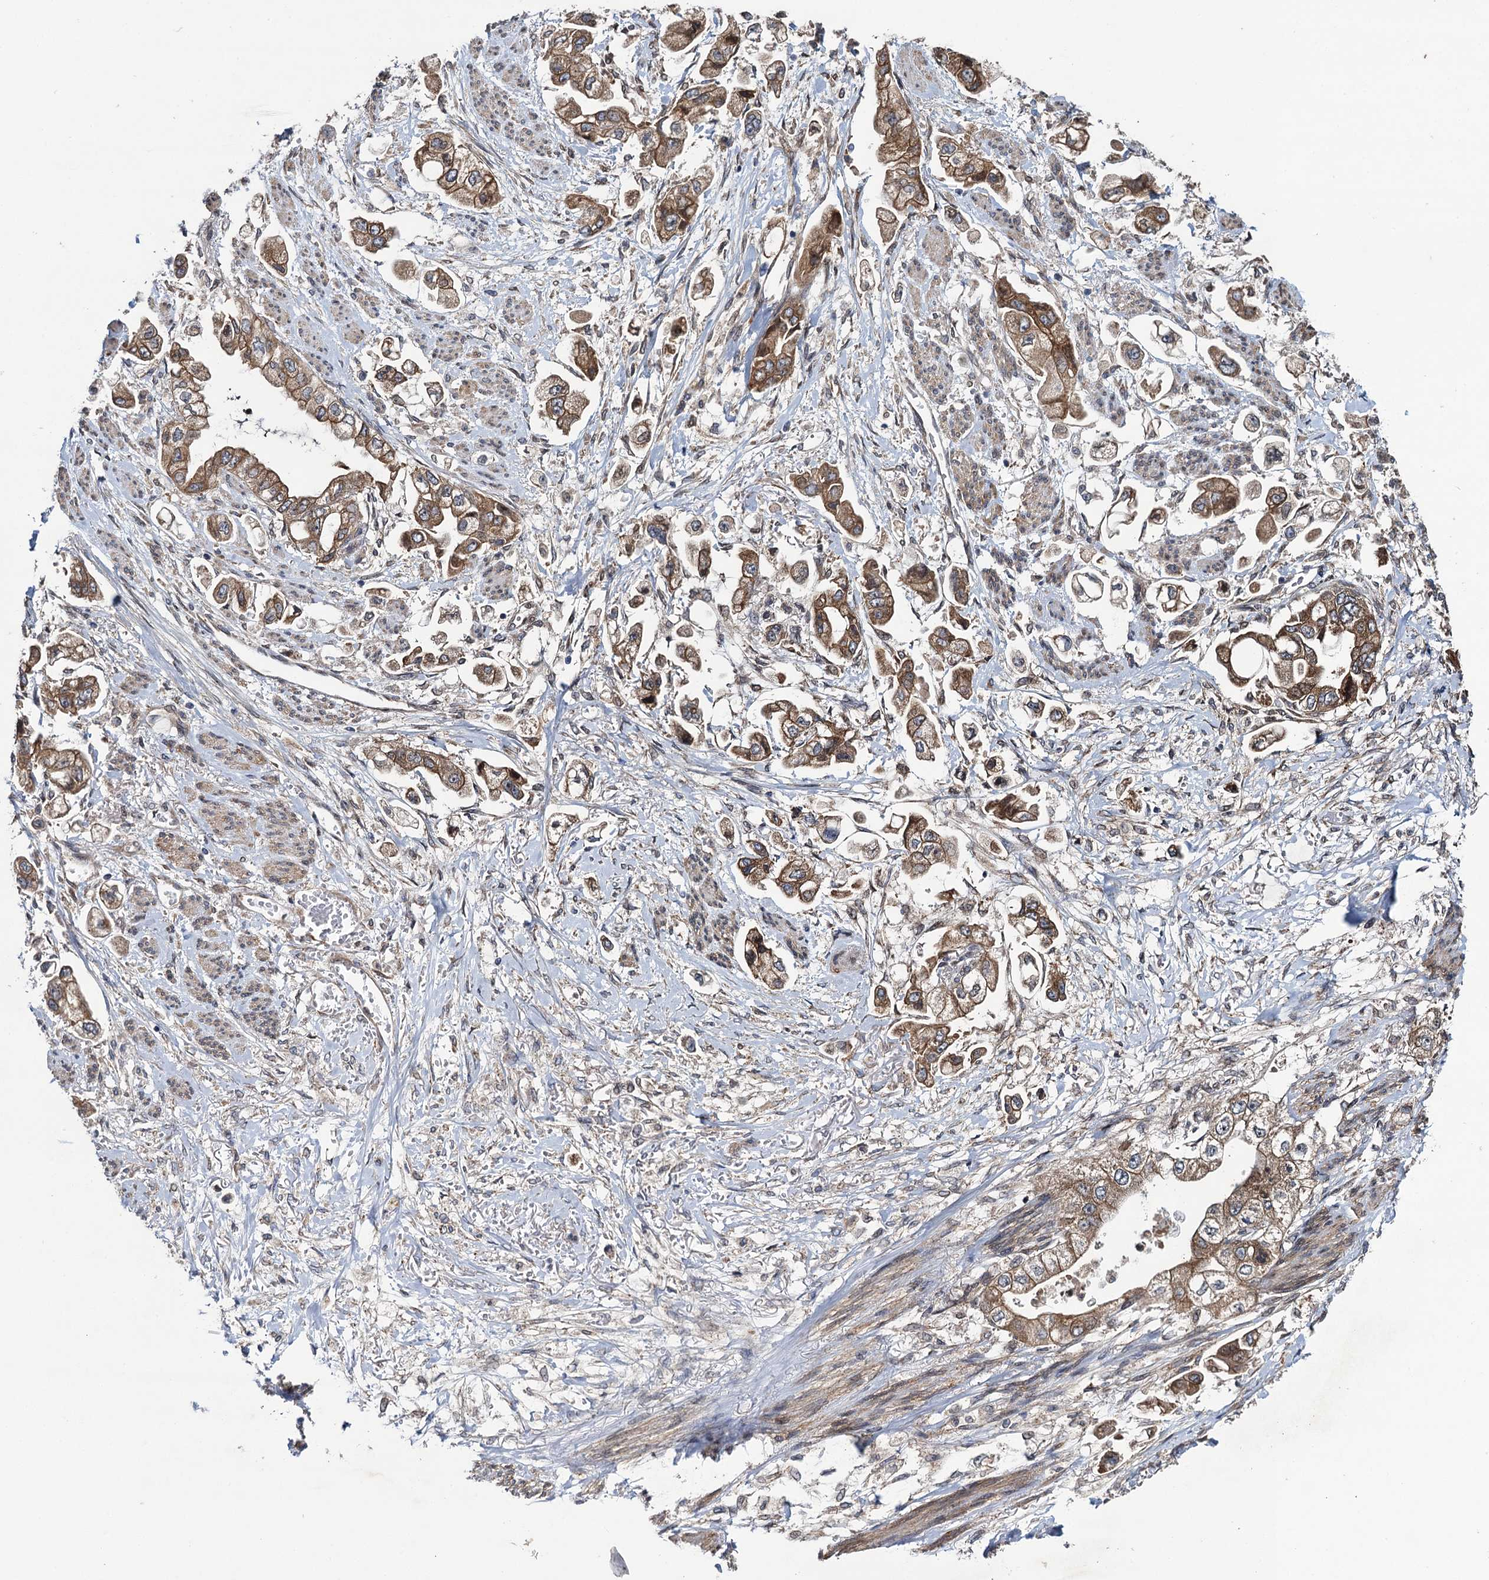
{"staining": {"intensity": "moderate", "quantity": ">75%", "location": "cytoplasmic/membranous"}, "tissue": "stomach cancer", "cell_type": "Tumor cells", "image_type": "cancer", "snomed": [{"axis": "morphology", "description": "Adenocarcinoma, NOS"}, {"axis": "topography", "description": "Stomach"}], "caption": "Stomach cancer tissue displays moderate cytoplasmic/membranous expression in about >75% of tumor cells", "gene": "EVX2", "patient": {"sex": "male", "age": 62}}